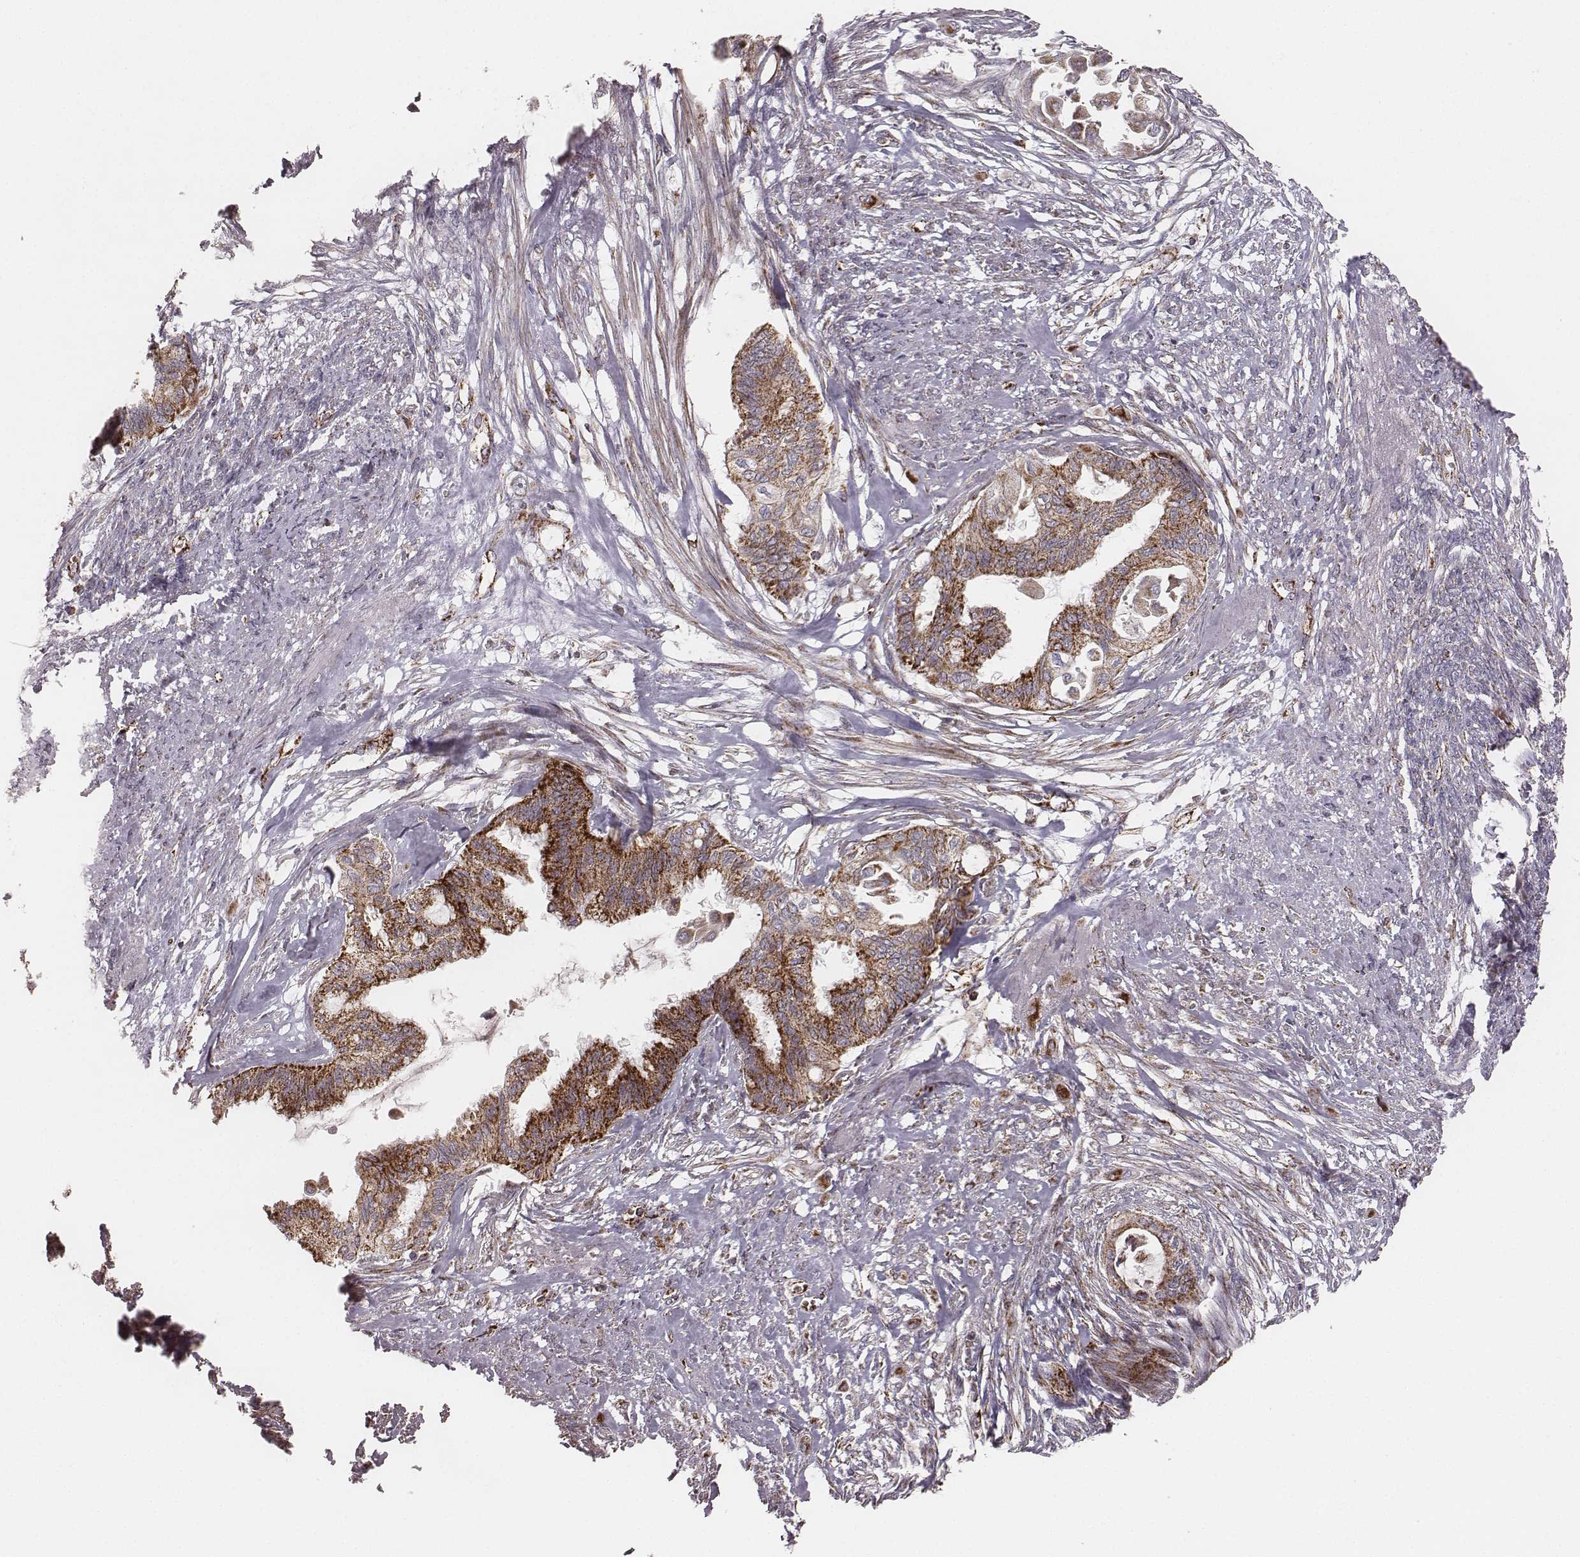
{"staining": {"intensity": "strong", "quantity": ">75%", "location": "cytoplasmic/membranous"}, "tissue": "endometrial cancer", "cell_type": "Tumor cells", "image_type": "cancer", "snomed": [{"axis": "morphology", "description": "Adenocarcinoma, NOS"}, {"axis": "topography", "description": "Endometrium"}], "caption": "Protein staining of endometrial cancer tissue demonstrates strong cytoplasmic/membranous positivity in about >75% of tumor cells. The staining is performed using DAB brown chromogen to label protein expression. The nuclei are counter-stained blue using hematoxylin.", "gene": "TUFM", "patient": {"sex": "female", "age": 86}}